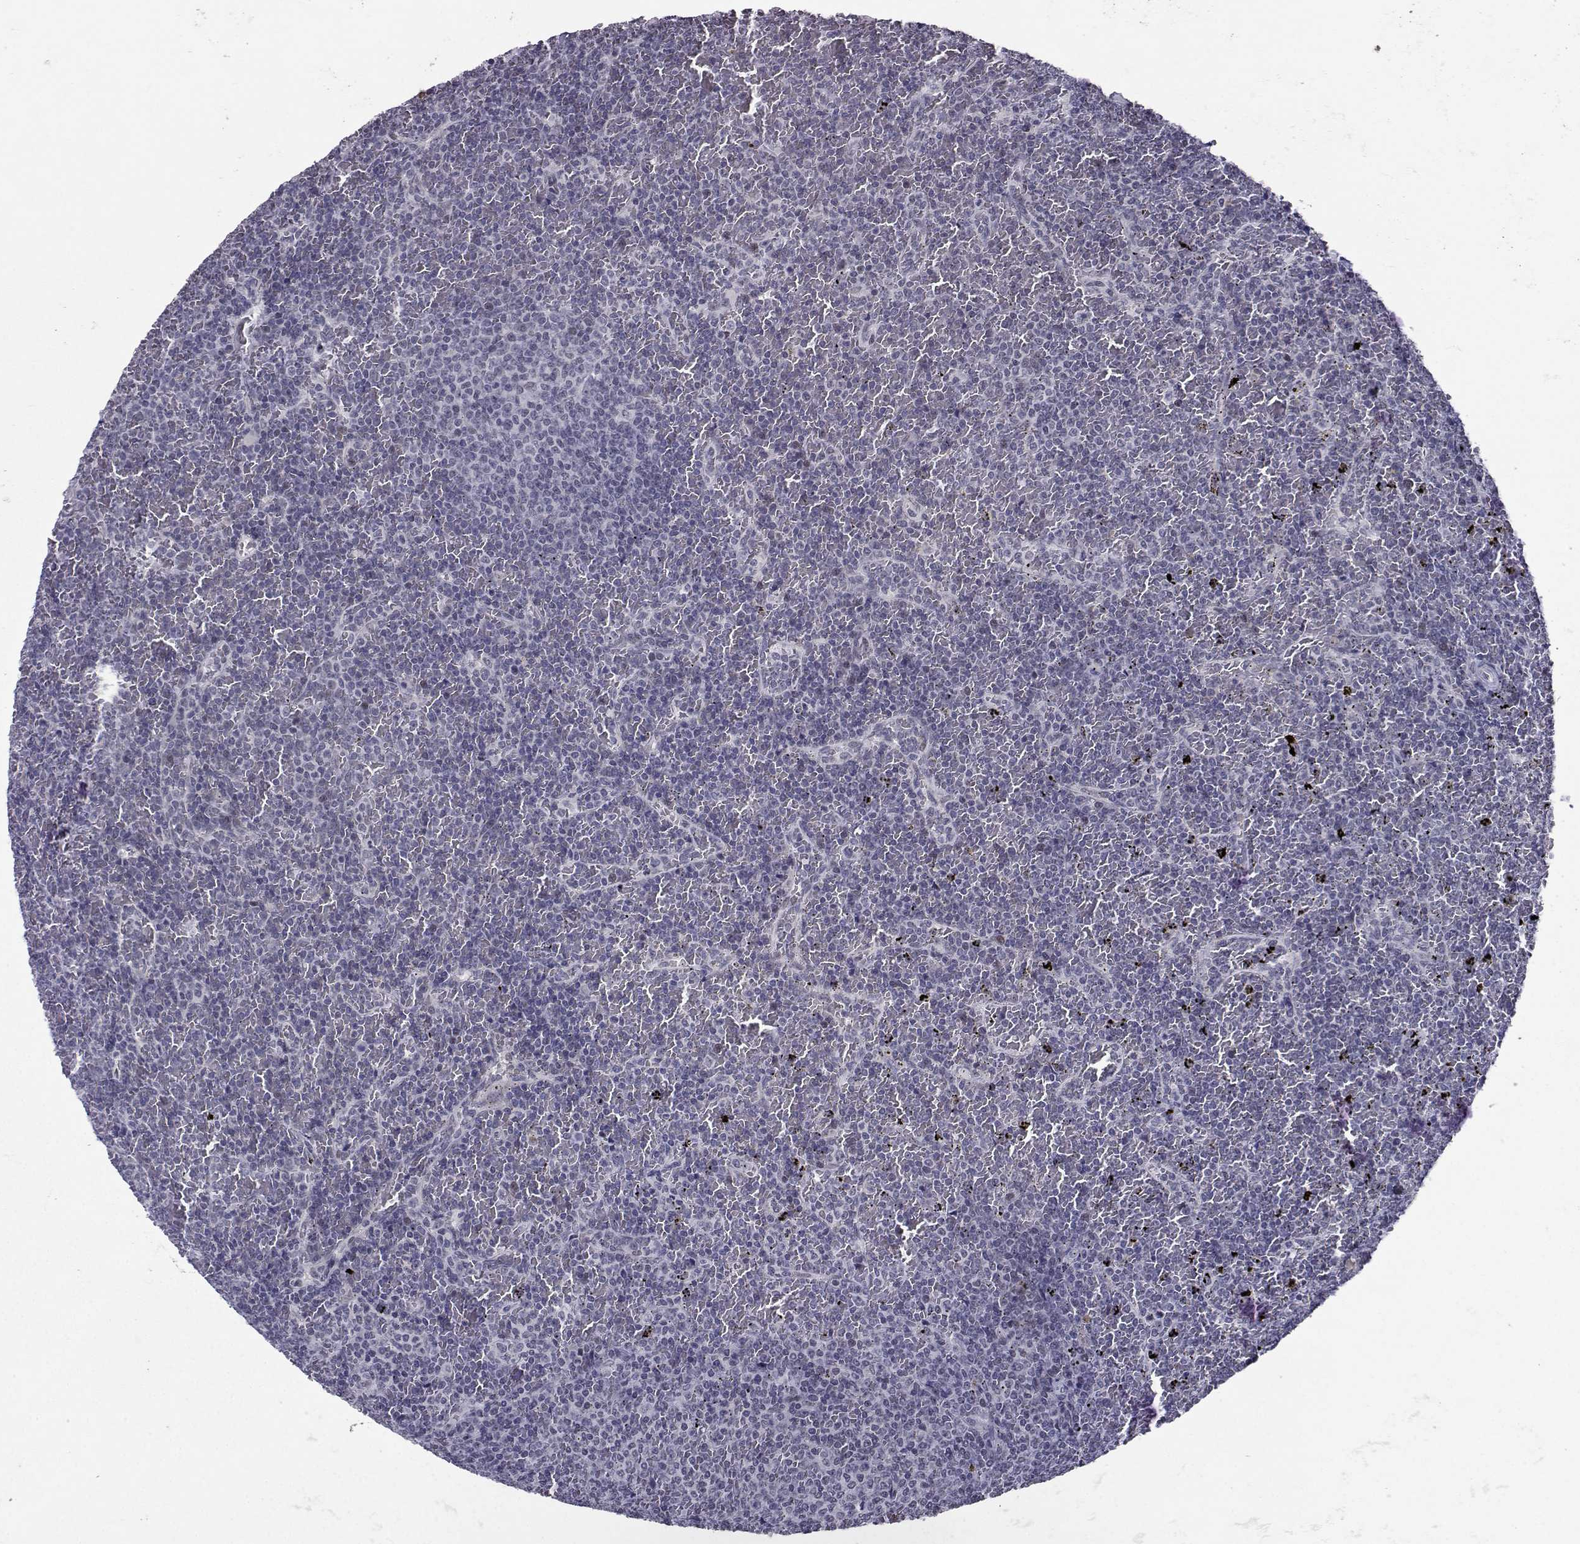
{"staining": {"intensity": "negative", "quantity": "none", "location": "none"}, "tissue": "lymphoma", "cell_type": "Tumor cells", "image_type": "cancer", "snomed": [{"axis": "morphology", "description": "Malignant lymphoma, non-Hodgkin's type, Low grade"}, {"axis": "topography", "description": "Spleen"}], "caption": "Lymphoma stained for a protein using immunohistochemistry demonstrates no staining tumor cells.", "gene": "LIN28A", "patient": {"sex": "female", "age": 77}}